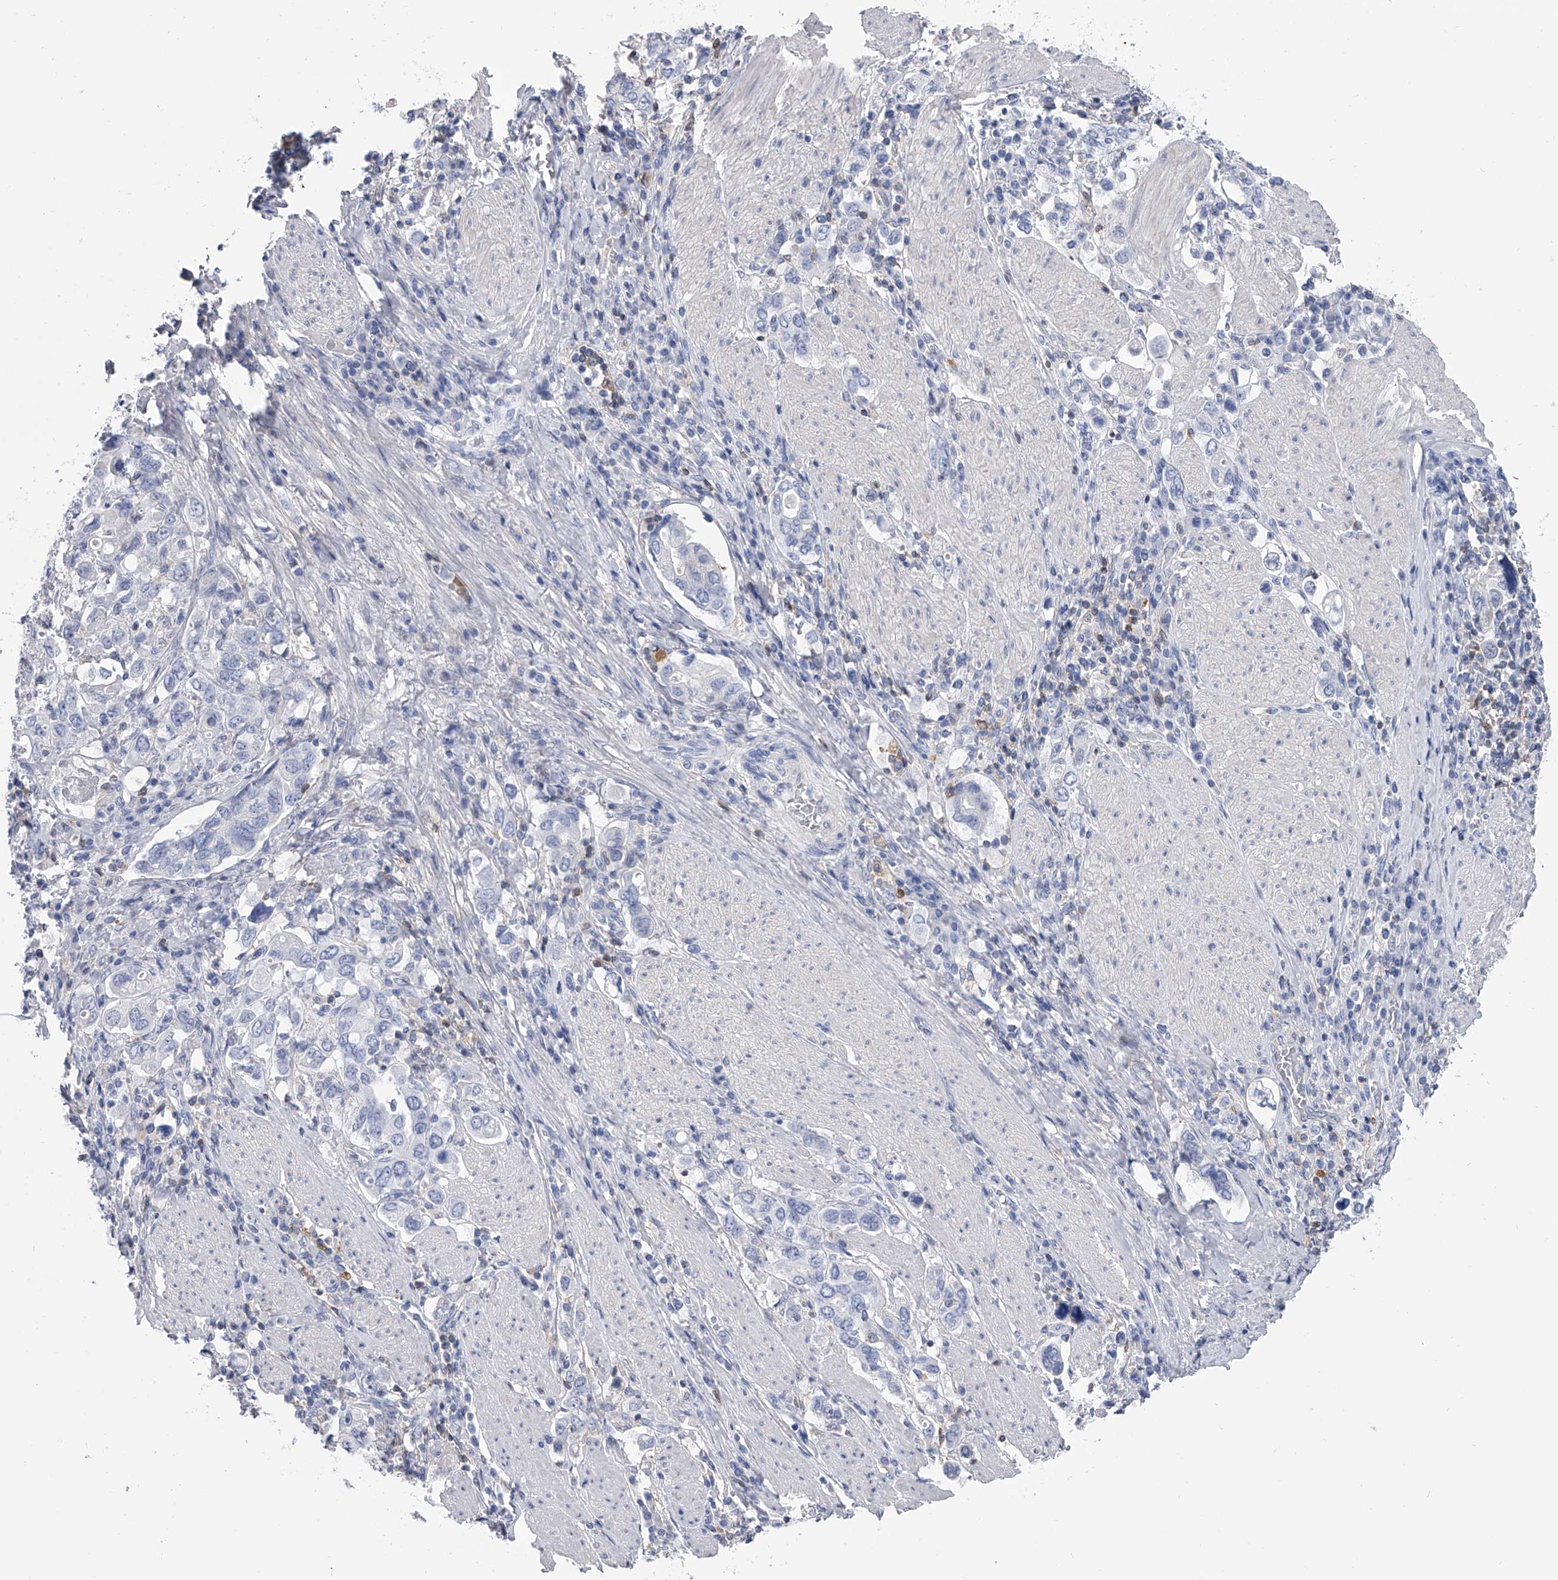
{"staining": {"intensity": "negative", "quantity": "none", "location": "none"}, "tissue": "stomach cancer", "cell_type": "Tumor cells", "image_type": "cancer", "snomed": [{"axis": "morphology", "description": "Adenocarcinoma, NOS"}, {"axis": "topography", "description": "Stomach, upper"}], "caption": "This is an immunohistochemistry (IHC) image of human adenocarcinoma (stomach). There is no positivity in tumor cells.", "gene": "SERPINB9", "patient": {"sex": "male", "age": 62}}